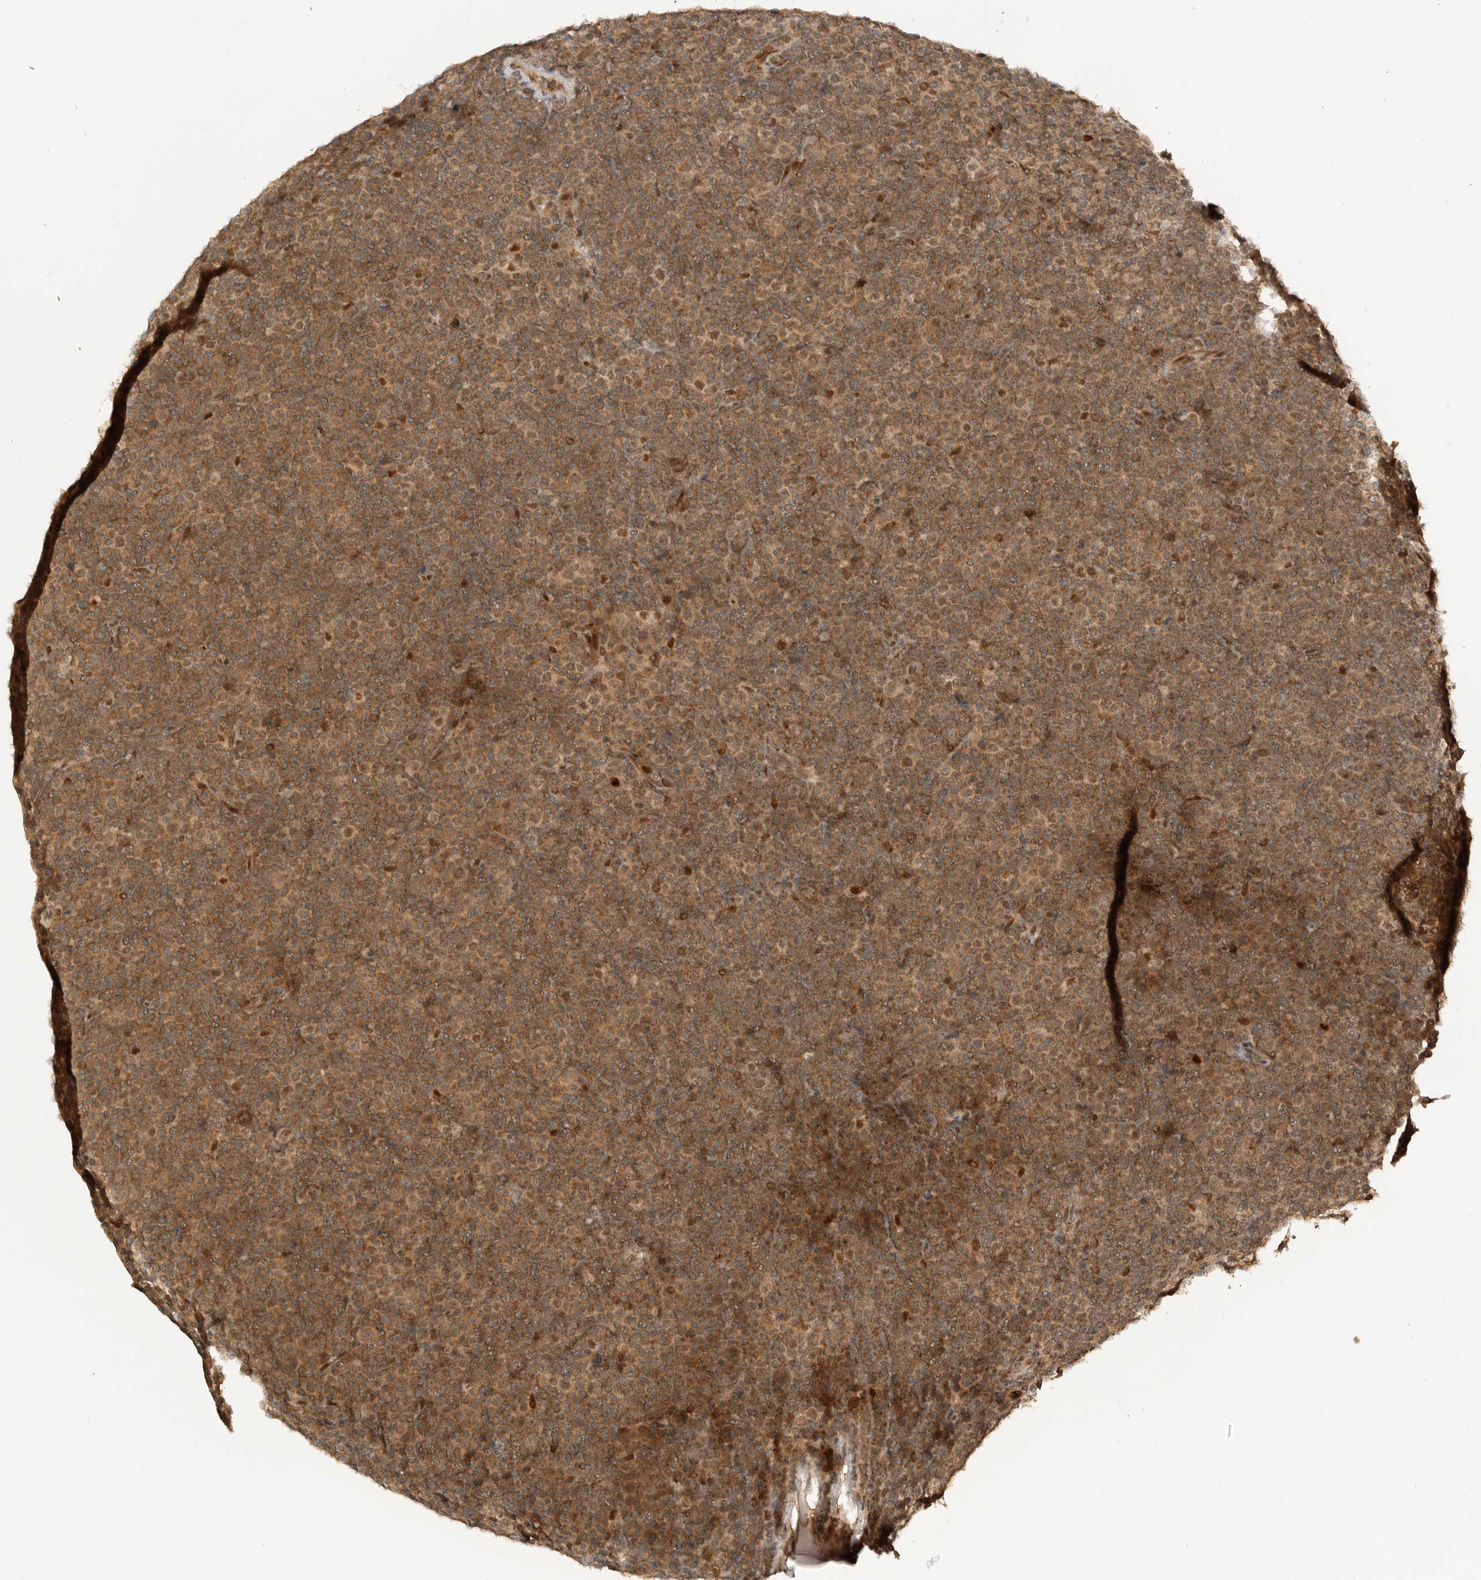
{"staining": {"intensity": "moderate", "quantity": ">75%", "location": "cytoplasmic/membranous,nuclear"}, "tissue": "lymphoma", "cell_type": "Tumor cells", "image_type": "cancer", "snomed": [{"axis": "morphology", "description": "Malignant lymphoma, non-Hodgkin's type, Low grade"}, {"axis": "topography", "description": "Lymph node"}], "caption": "Immunohistochemistry (IHC) image of human low-grade malignant lymphoma, non-Hodgkin's type stained for a protein (brown), which exhibits medium levels of moderate cytoplasmic/membranous and nuclear expression in approximately >75% of tumor cells.", "gene": "ALKAL1", "patient": {"sex": "female", "age": 67}}